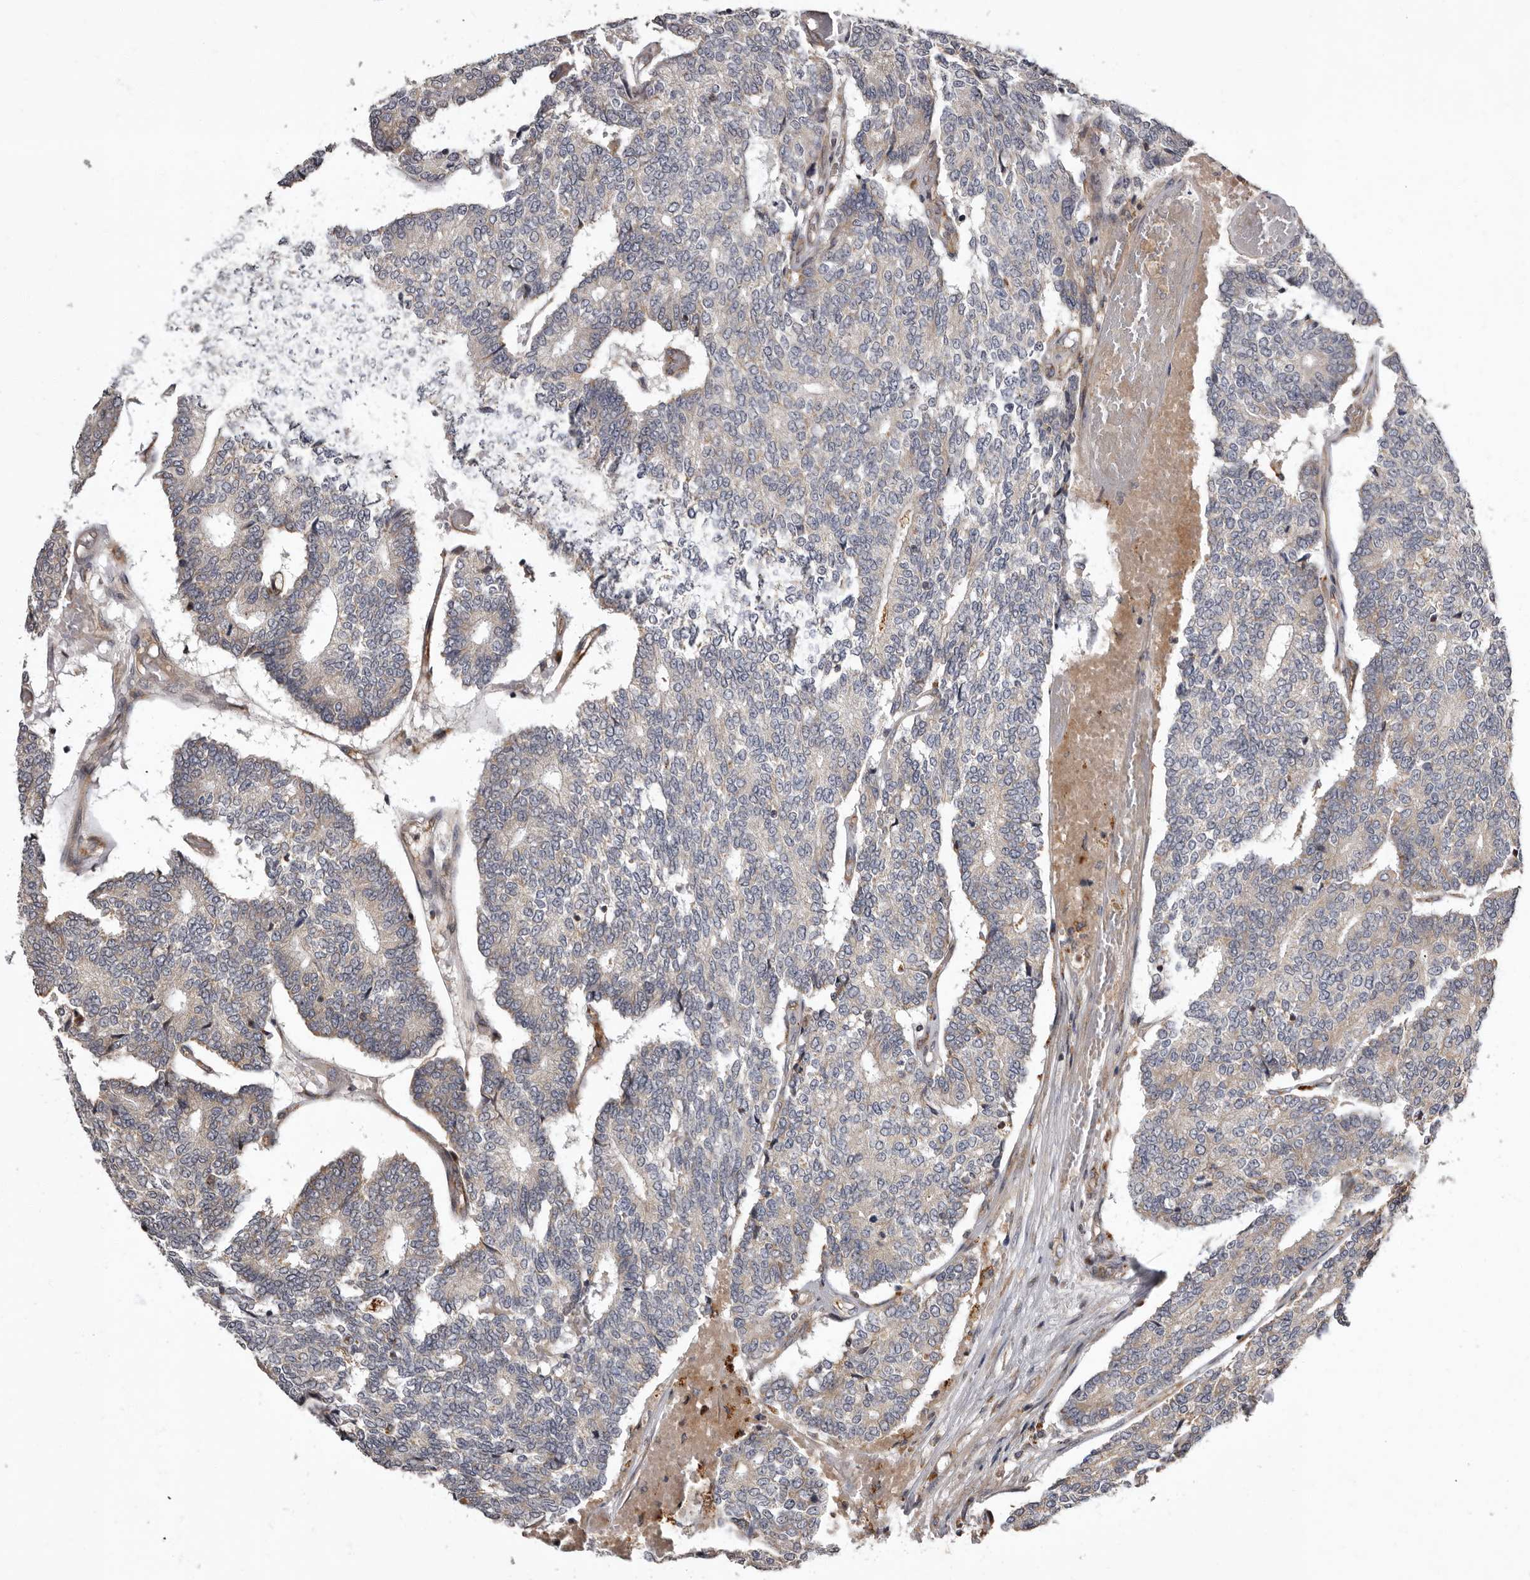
{"staining": {"intensity": "weak", "quantity": "<25%", "location": "cytoplasmic/membranous"}, "tissue": "prostate cancer", "cell_type": "Tumor cells", "image_type": "cancer", "snomed": [{"axis": "morphology", "description": "Normal tissue, NOS"}, {"axis": "morphology", "description": "Adenocarcinoma, High grade"}, {"axis": "topography", "description": "Prostate"}, {"axis": "topography", "description": "Seminal veicle"}], "caption": "IHC of prostate cancer displays no expression in tumor cells.", "gene": "ADCY2", "patient": {"sex": "male", "age": 55}}